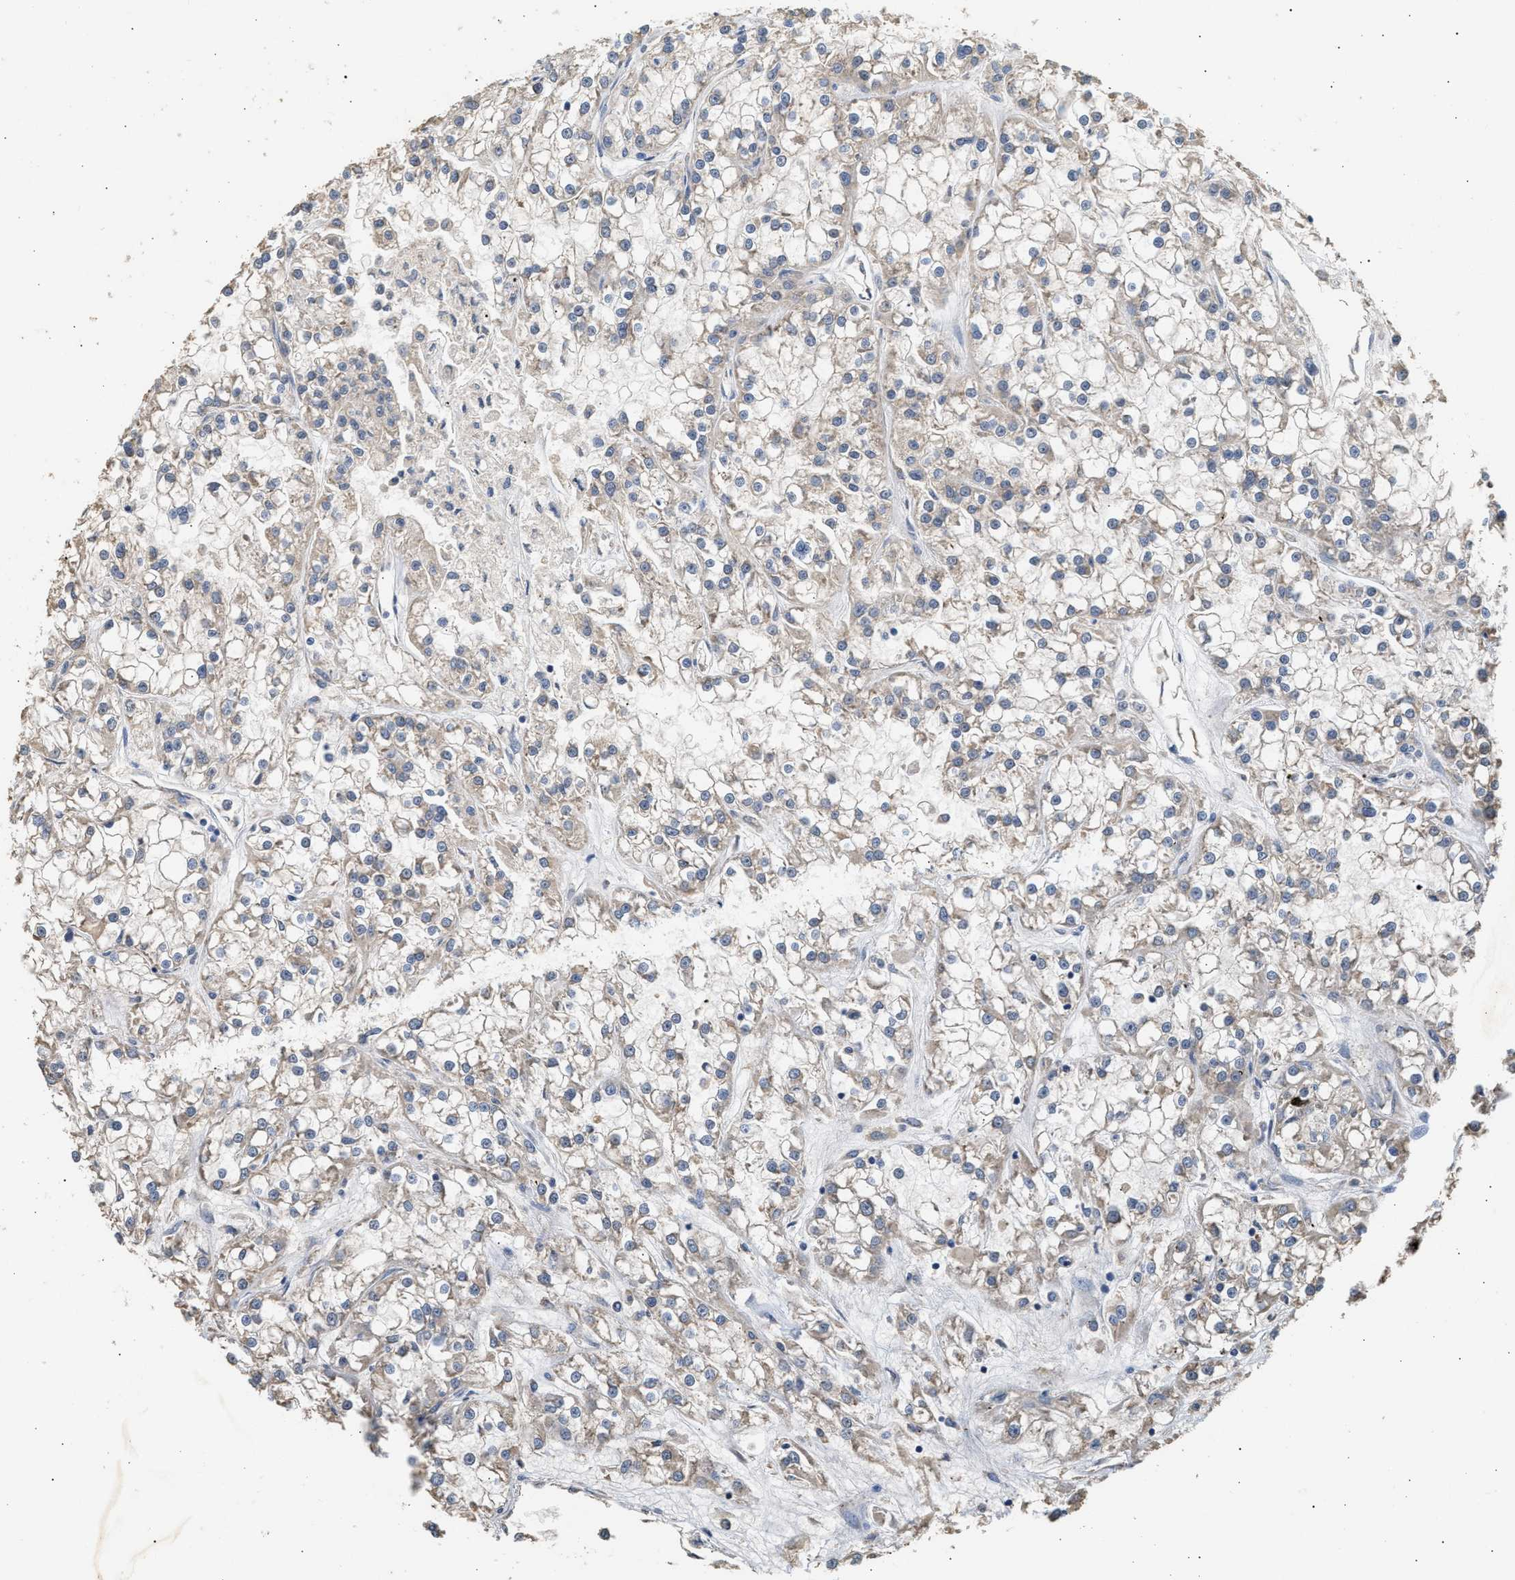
{"staining": {"intensity": "weak", "quantity": "<25%", "location": "cytoplasmic/membranous"}, "tissue": "renal cancer", "cell_type": "Tumor cells", "image_type": "cancer", "snomed": [{"axis": "morphology", "description": "Adenocarcinoma, NOS"}, {"axis": "topography", "description": "Kidney"}], "caption": "Immunohistochemistry micrograph of renal adenocarcinoma stained for a protein (brown), which displays no staining in tumor cells.", "gene": "WDR31", "patient": {"sex": "female", "age": 52}}